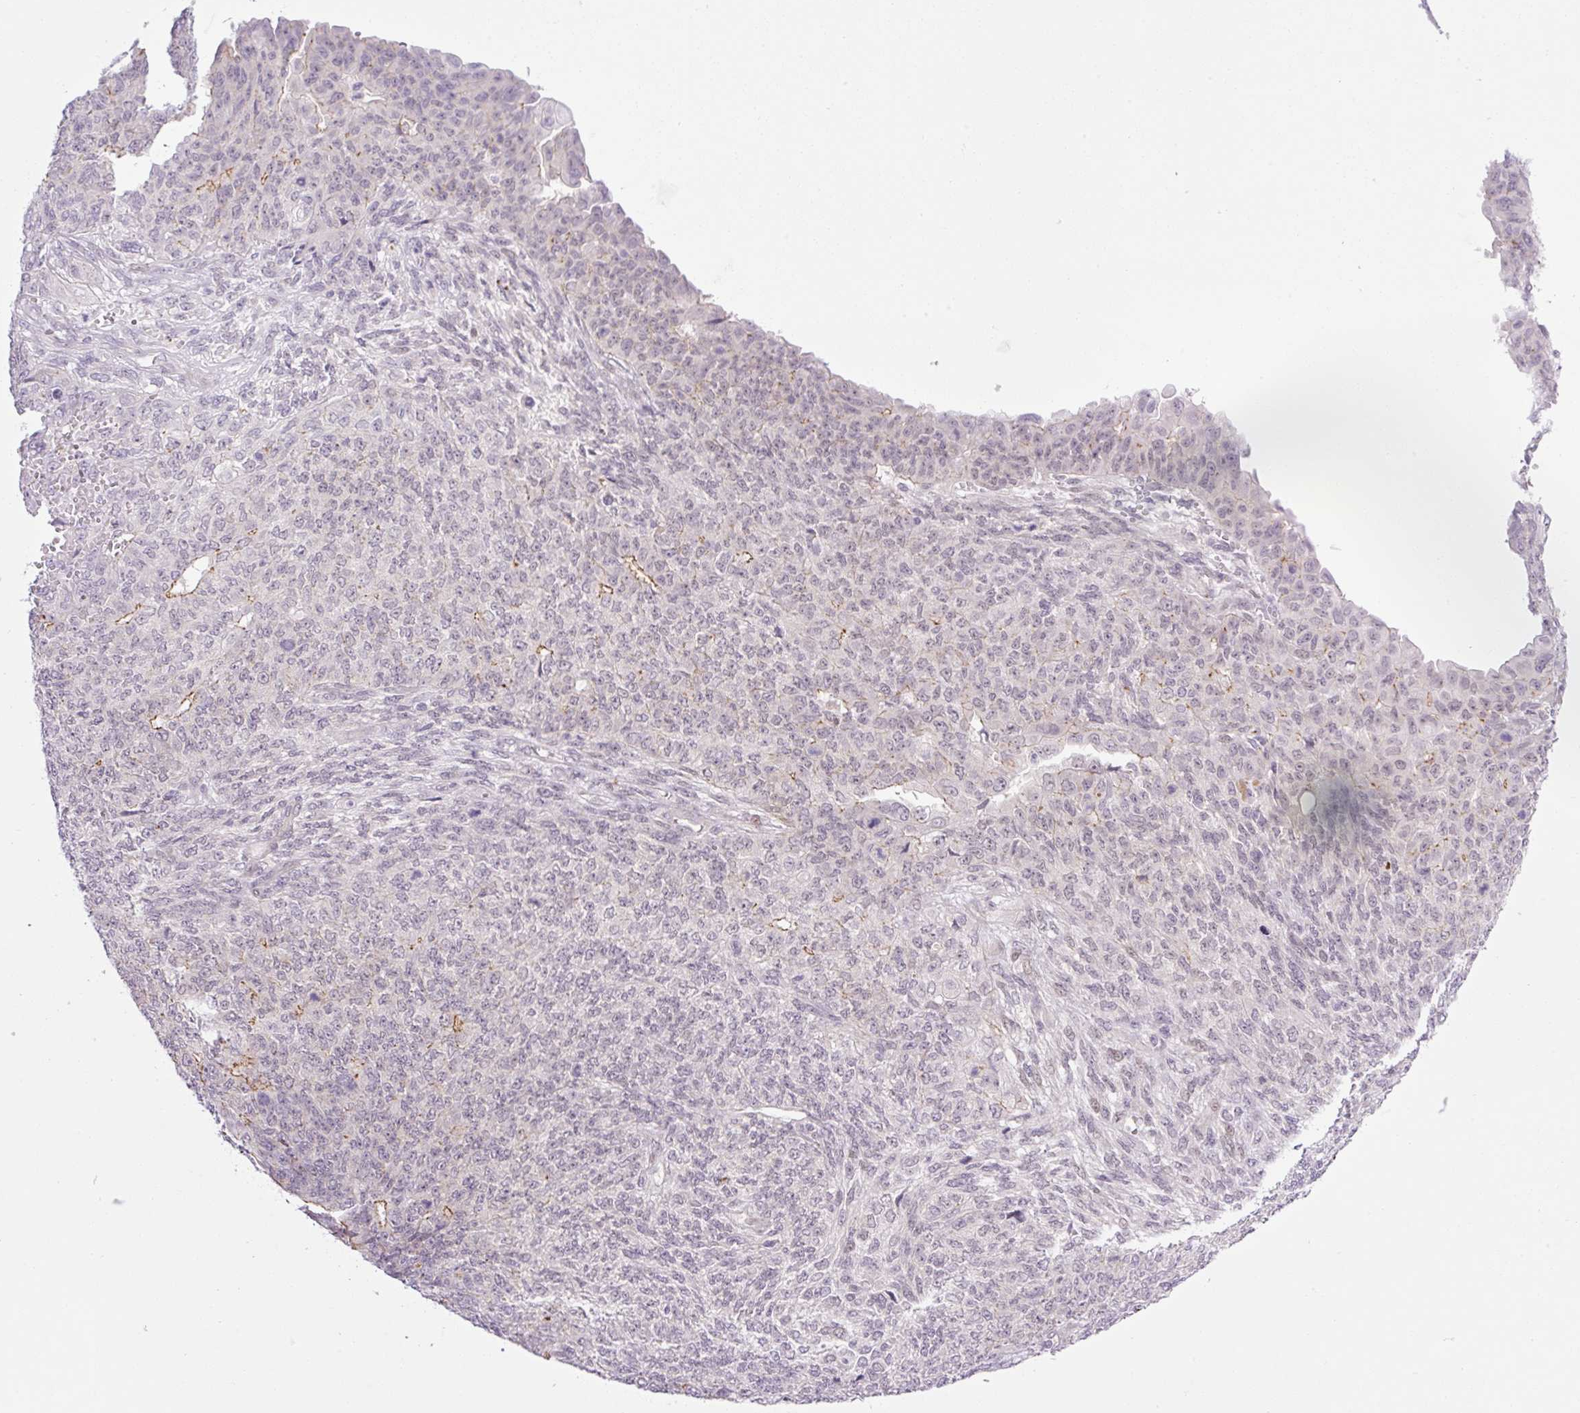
{"staining": {"intensity": "moderate", "quantity": "<25%", "location": "cytoplasmic/membranous"}, "tissue": "endometrial cancer", "cell_type": "Tumor cells", "image_type": "cancer", "snomed": [{"axis": "morphology", "description": "Adenocarcinoma, NOS"}, {"axis": "topography", "description": "Endometrium"}], "caption": "A high-resolution photomicrograph shows immunohistochemistry (IHC) staining of adenocarcinoma (endometrial), which displays moderate cytoplasmic/membranous positivity in approximately <25% of tumor cells.", "gene": "ICE1", "patient": {"sex": "female", "age": 32}}